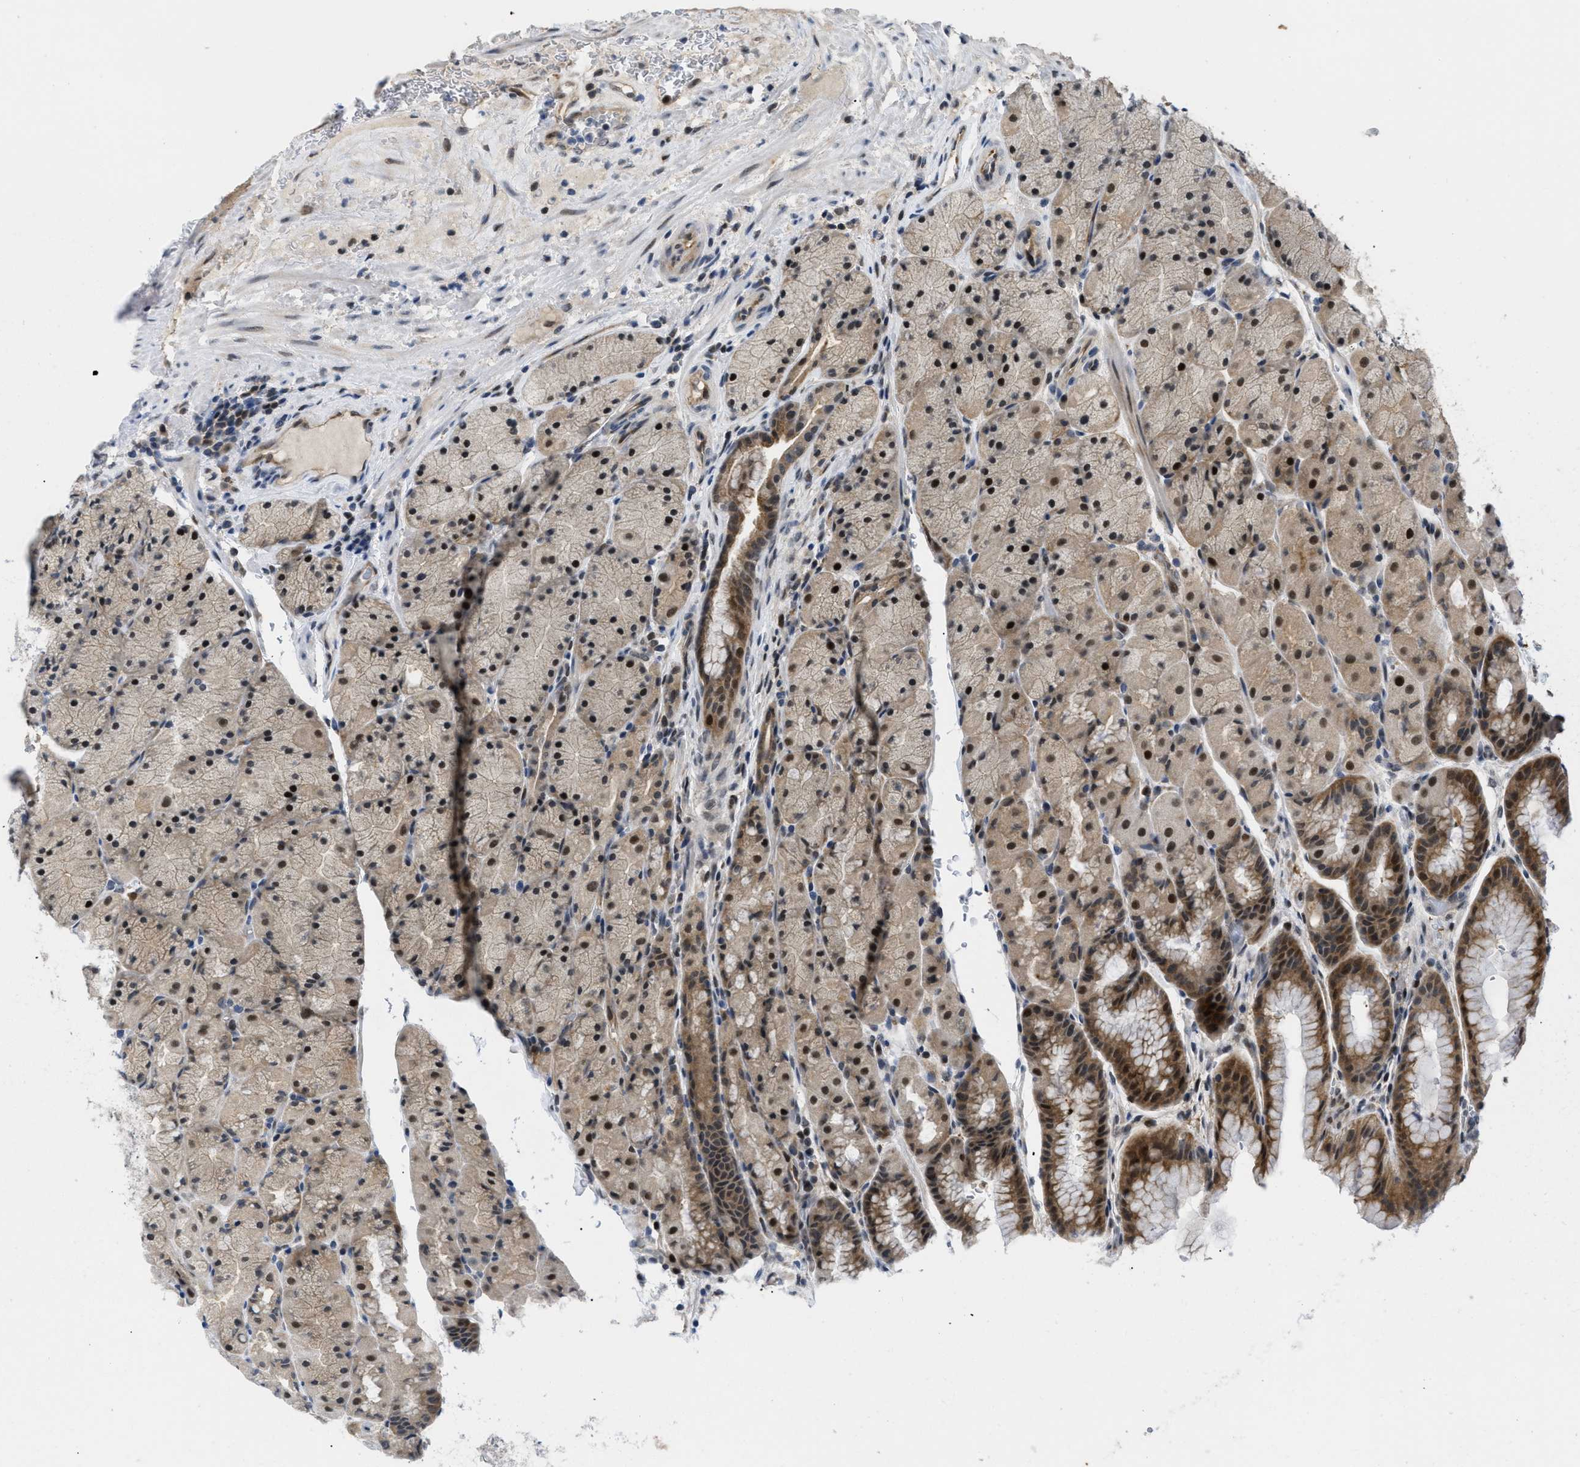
{"staining": {"intensity": "strong", "quantity": ">75%", "location": "cytoplasmic/membranous,nuclear"}, "tissue": "stomach", "cell_type": "Glandular cells", "image_type": "normal", "snomed": [{"axis": "morphology", "description": "Normal tissue, NOS"}, {"axis": "morphology", "description": "Carcinoid, malignant, NOS"}, {"axis": "topography", "description": "Stomach, upper"}], "caption": "Immunohistochemistry of benign stomach exhibits high levels of strong cytoplasmic/membranous,nuclear expression in about >75% of glandular cells. Using DAB (3,3'-diaminobenzidine) (brown) and hematoxylin (blue) stains, captured at high magnification using brightfield microscopy.", "gene": "SLC29A2", "patient": {"sex": "male", "age": 39}}